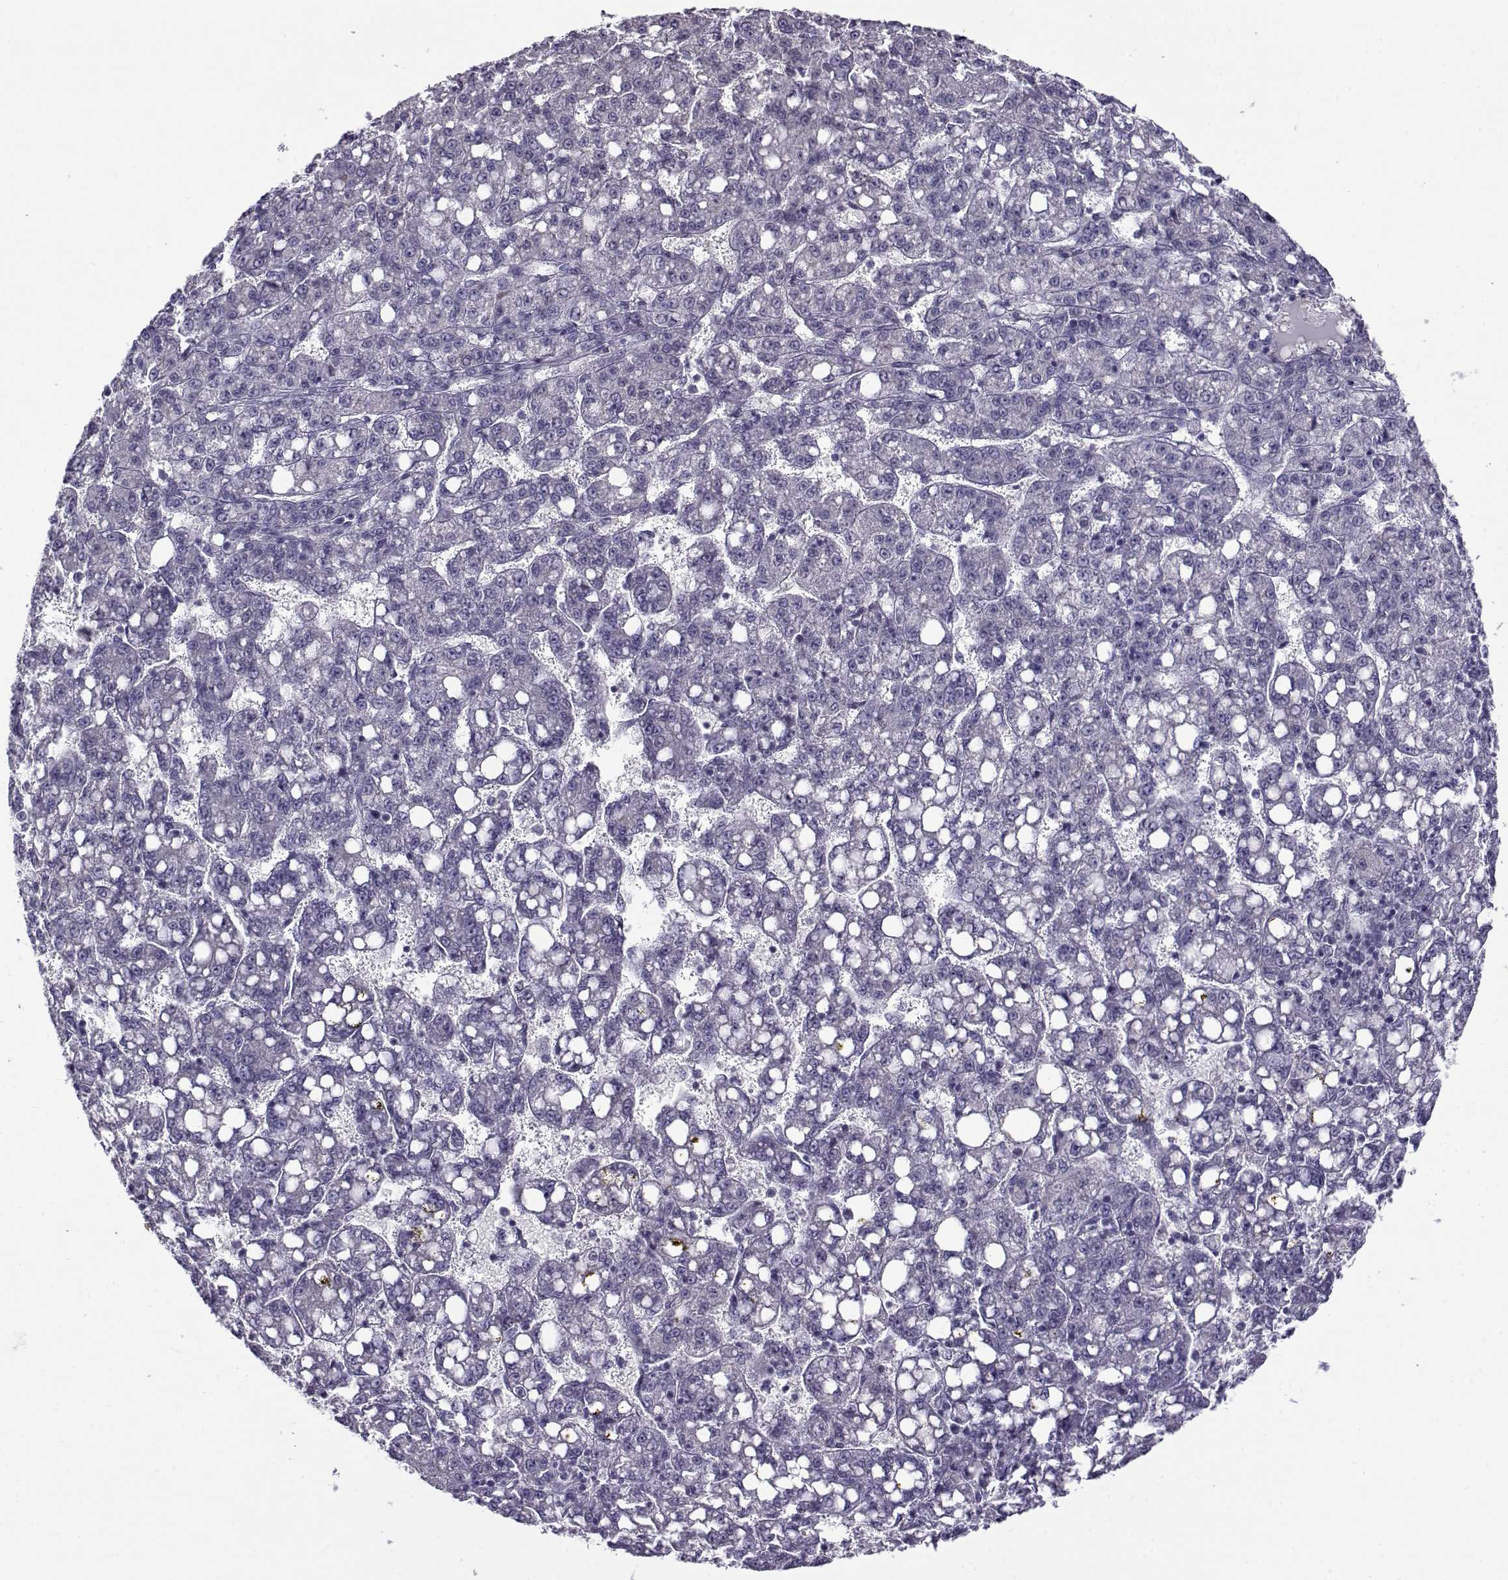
{"staining": {"intensity": "negative", "quantity": "none", "location": "none"}, "tissue": "liver cancer", "cell_type": "Tumor cells", "image_type": "cancer", "snomed": [{"axis": "morphology", "description": "Carcinoma, Hepatocellular, NOS"}, {"axis": "topography", "description": "Liver"}], "caption": "This is an immunohistochemistry (IHC) micrograph of human liver hepatocellular carcinoma. There is no staining in tumor cells.", "gene": "BACH1", "patient": {"sex": "female", "age": 65}}